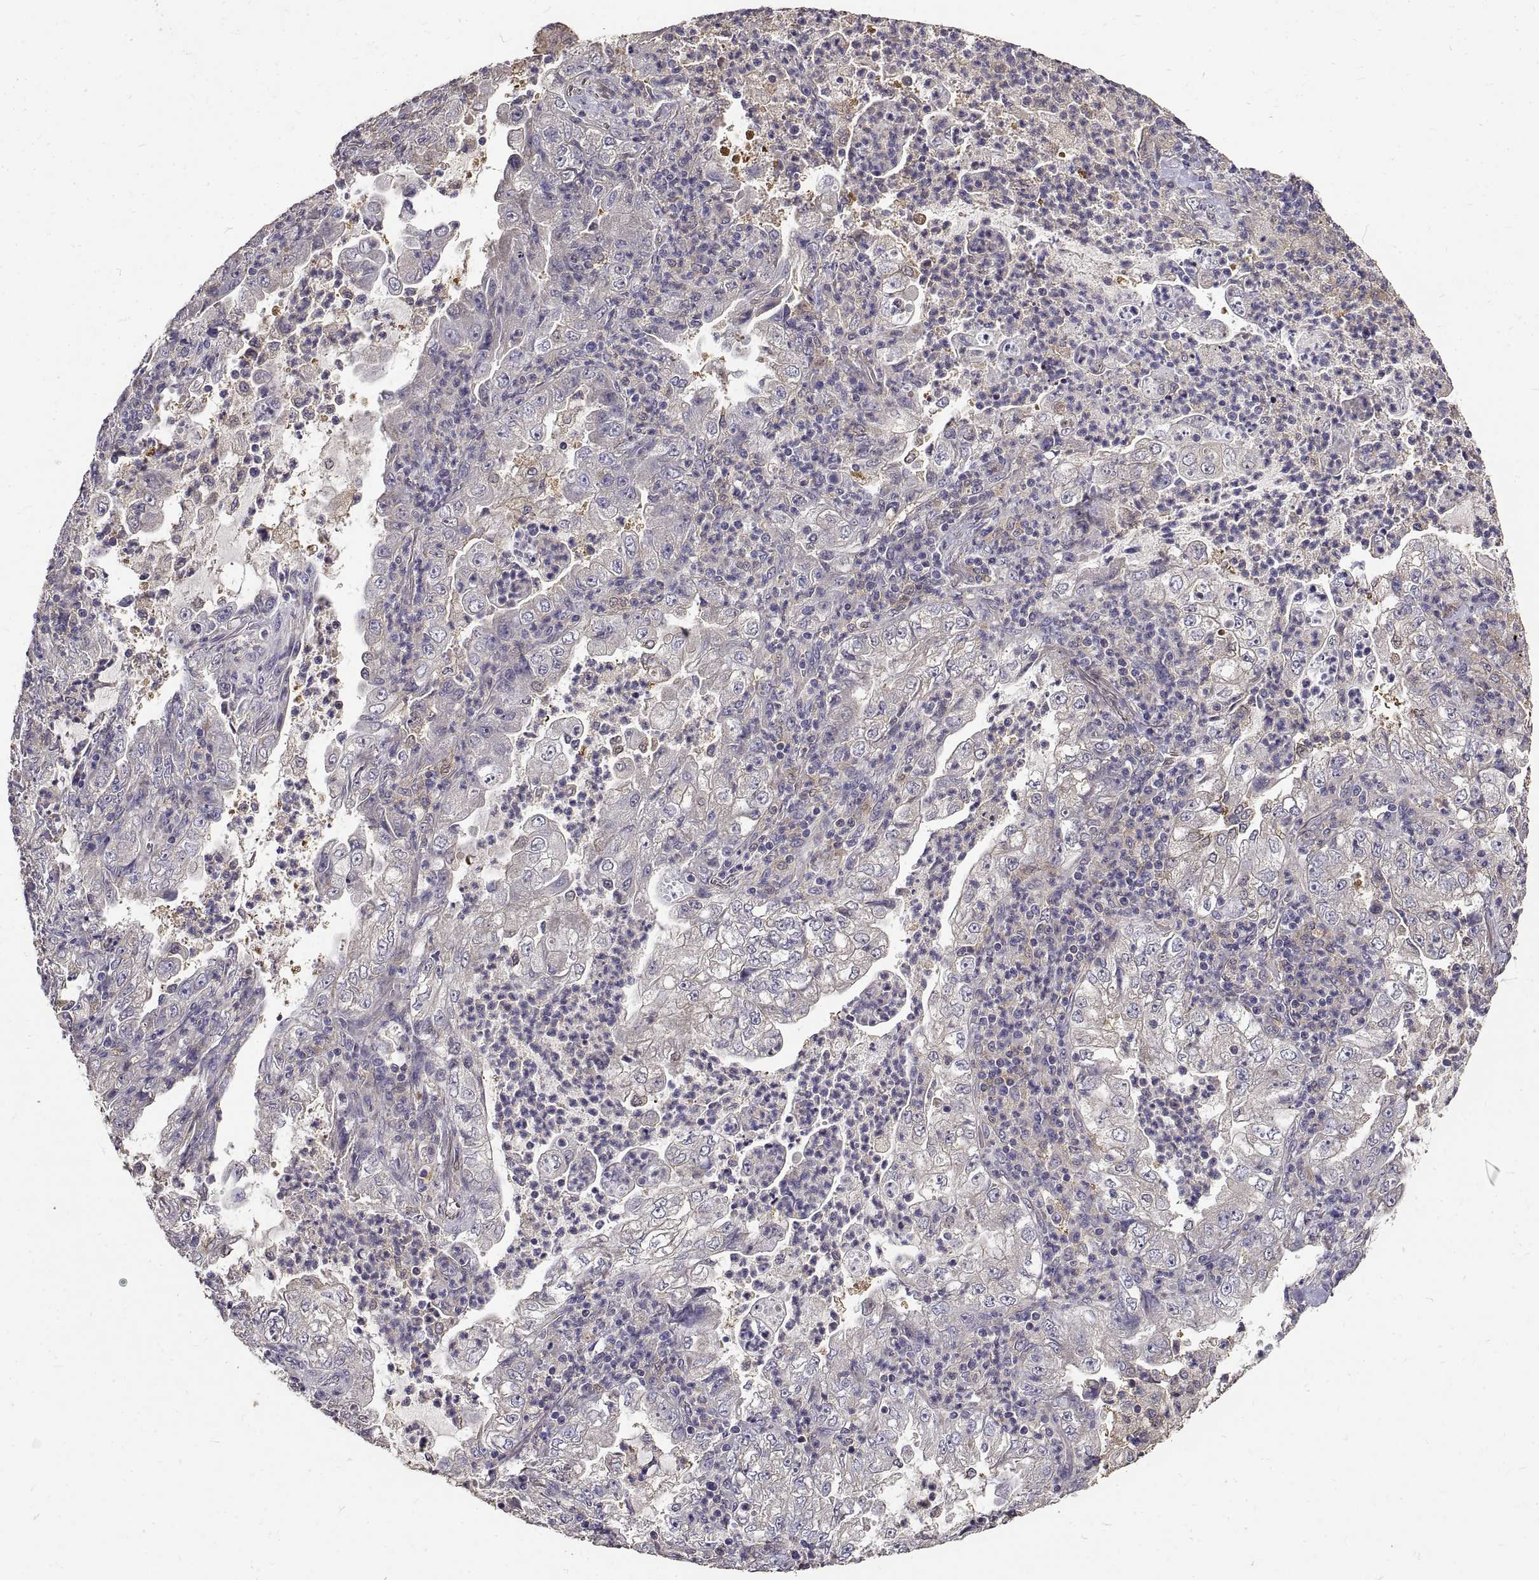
{"staining": {"intensity": "negative", "quantity": "none", "location": "none"}, "tissue": "lung cancer", "cell_type": "Tumor cells", "image_type": "cancer", "snomed": [{"axis": "morphology", "description": "Adenocarcinoma, NOS"}, {"axis": "topography", "description": "Lung"}], "caption": "Lung adenocarcinoma was stained to show a protein in brown. There is no significant staining in tumor cells. Nuclei are stained in blue.", "gene": "PEA15", "patient": {"sex": "female", "age": 73}}